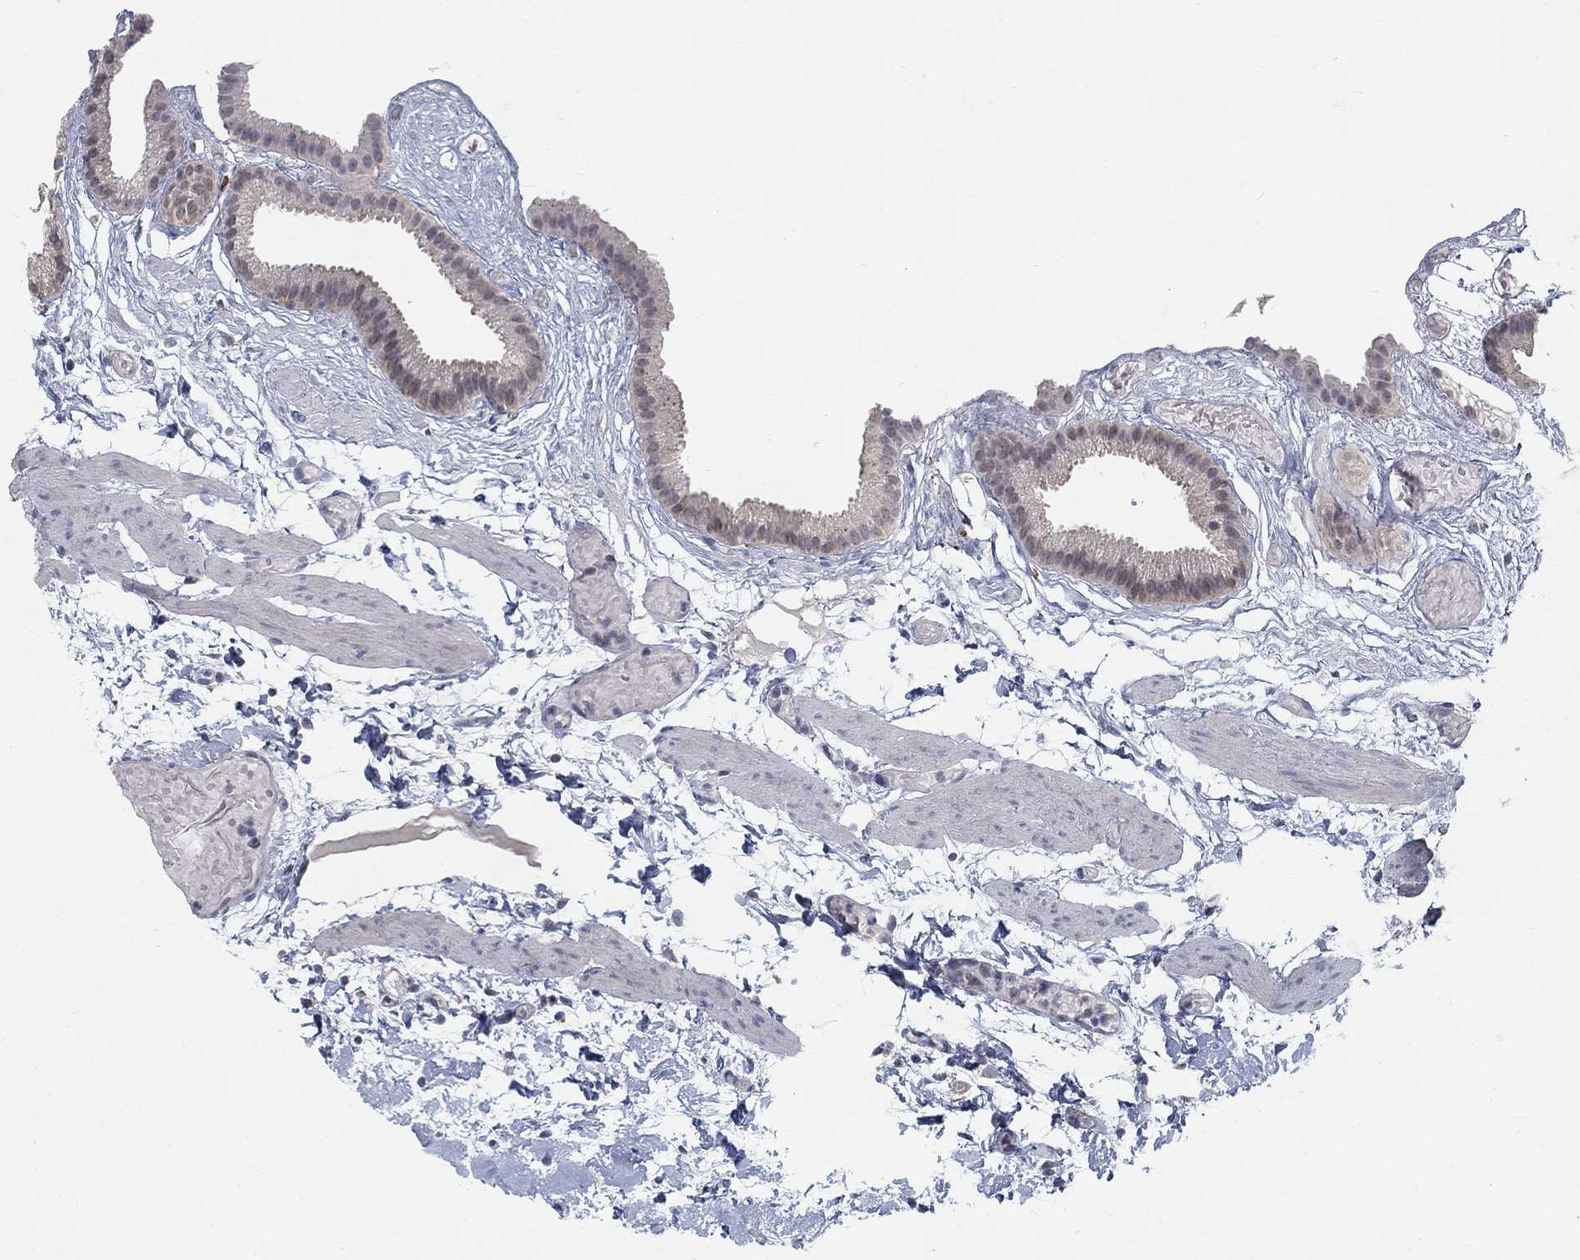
{"staining": {"intensity": "negative", "quantity": "none", "location": "none"}, "tissue": "gallbladder", "cell_type": "Glandular cells", "image_type": "normal", "snomed": [{"axis": "morphology", "description": "Normal tissue, NOS"}, {"axis": "topography", "description": "Gallbladder"}], "caption": "Micrograph shows no significant protein positivity in glandular cells of unremarkable gallbladder. (Immunohistochemistry, brightfield microscopy, high magnification).", "gene": "MTSS2", "patient": {"sex": "female", "age": 45}}